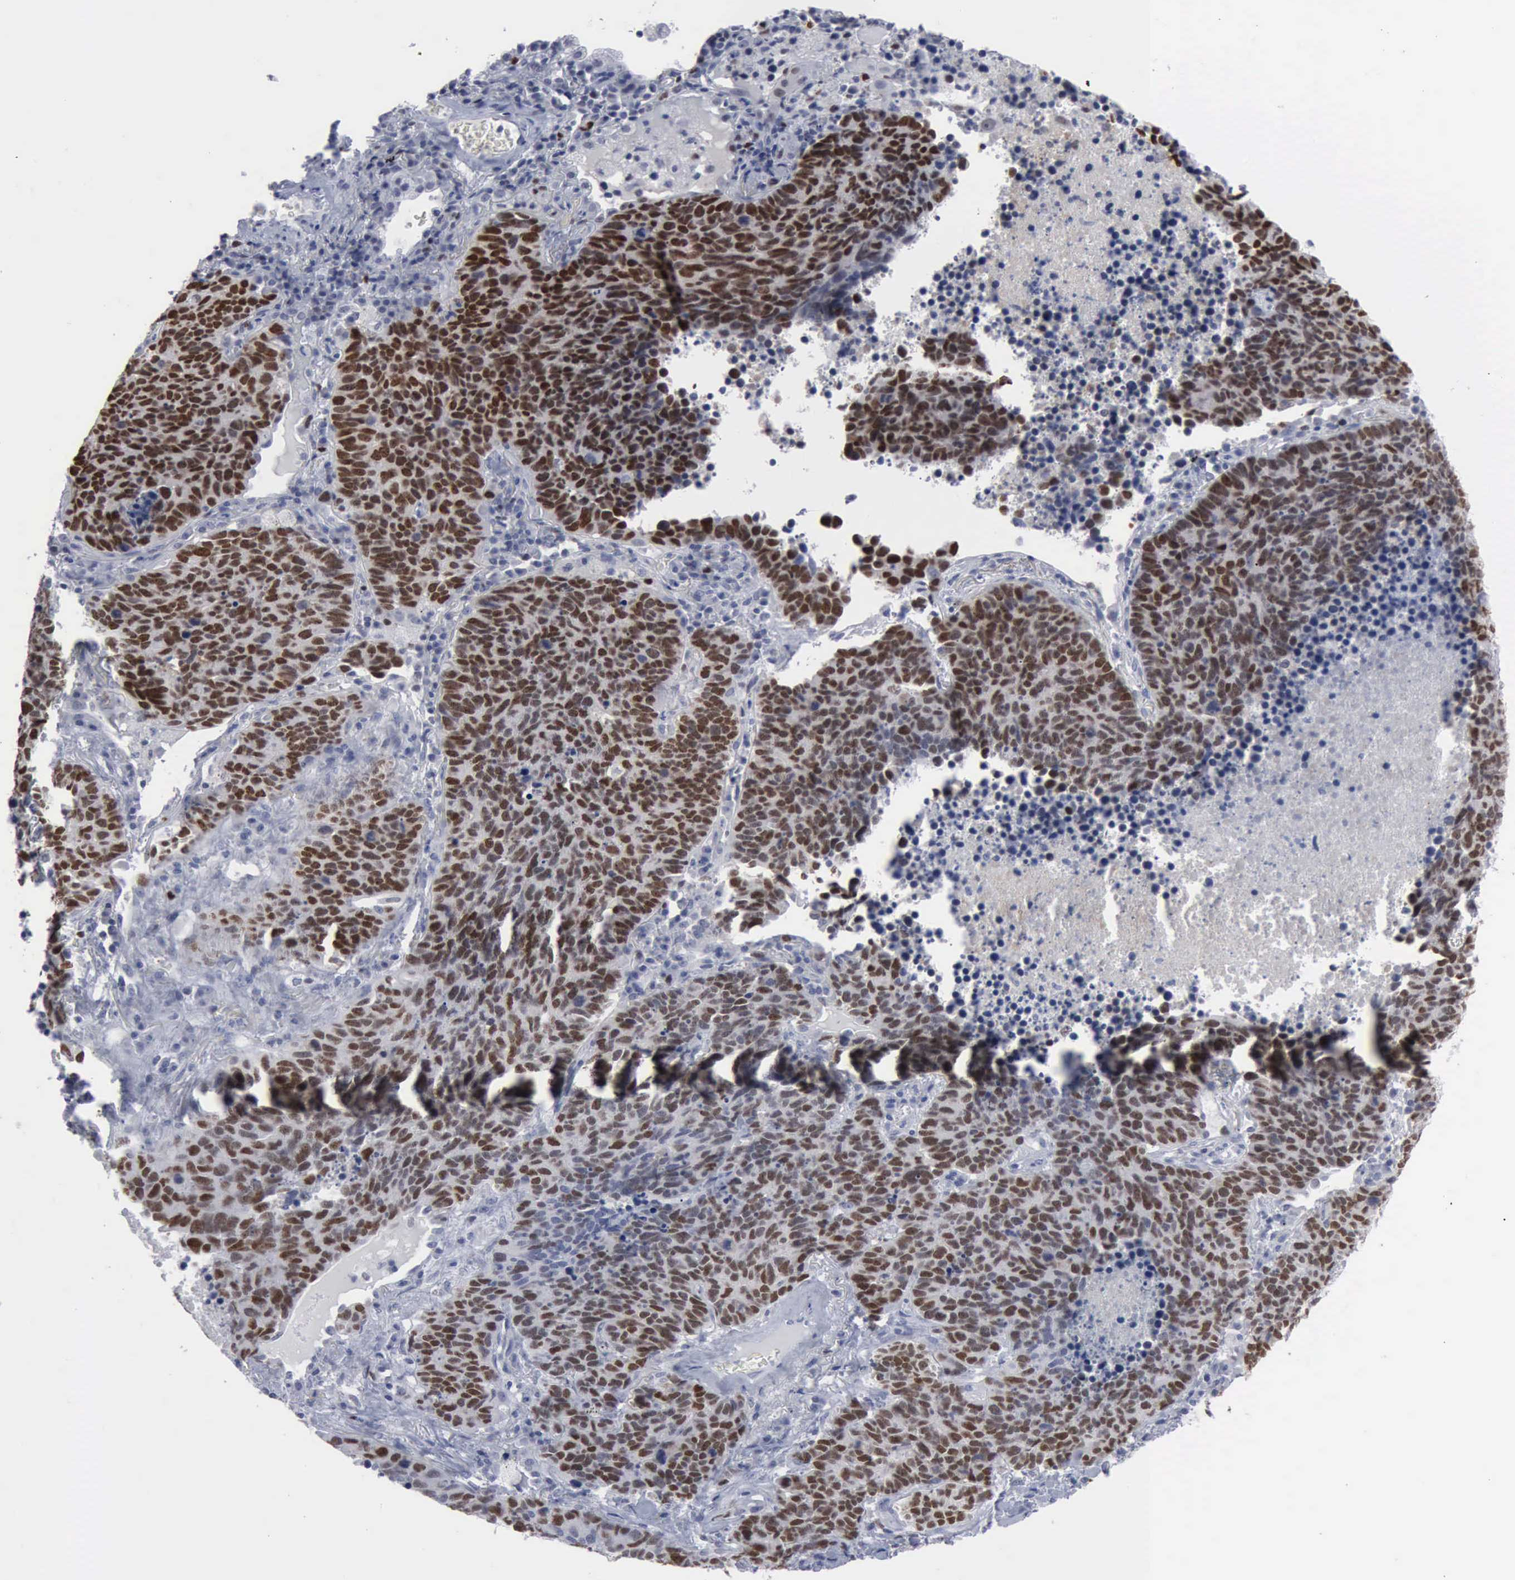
{"staining": {"intensity": "strong", "quantity": "25%-75%", "location": "nuclear"}, "tissue": "lung cancer", "cell_type": "Tumor cells", "image_type": "cancer", "snomed": [{"axis": "morphology", "description": "Neoplasm, malignant, NOS"}, {"axis": "topography", "description": "Lung"}], "caption": "A high amount of strong nuclear staining is identified in about 25%-75% of tumor cells in lung cancer tissue.", "gene": "MCM5", "patient": {"sex": "female", "age": 75}}